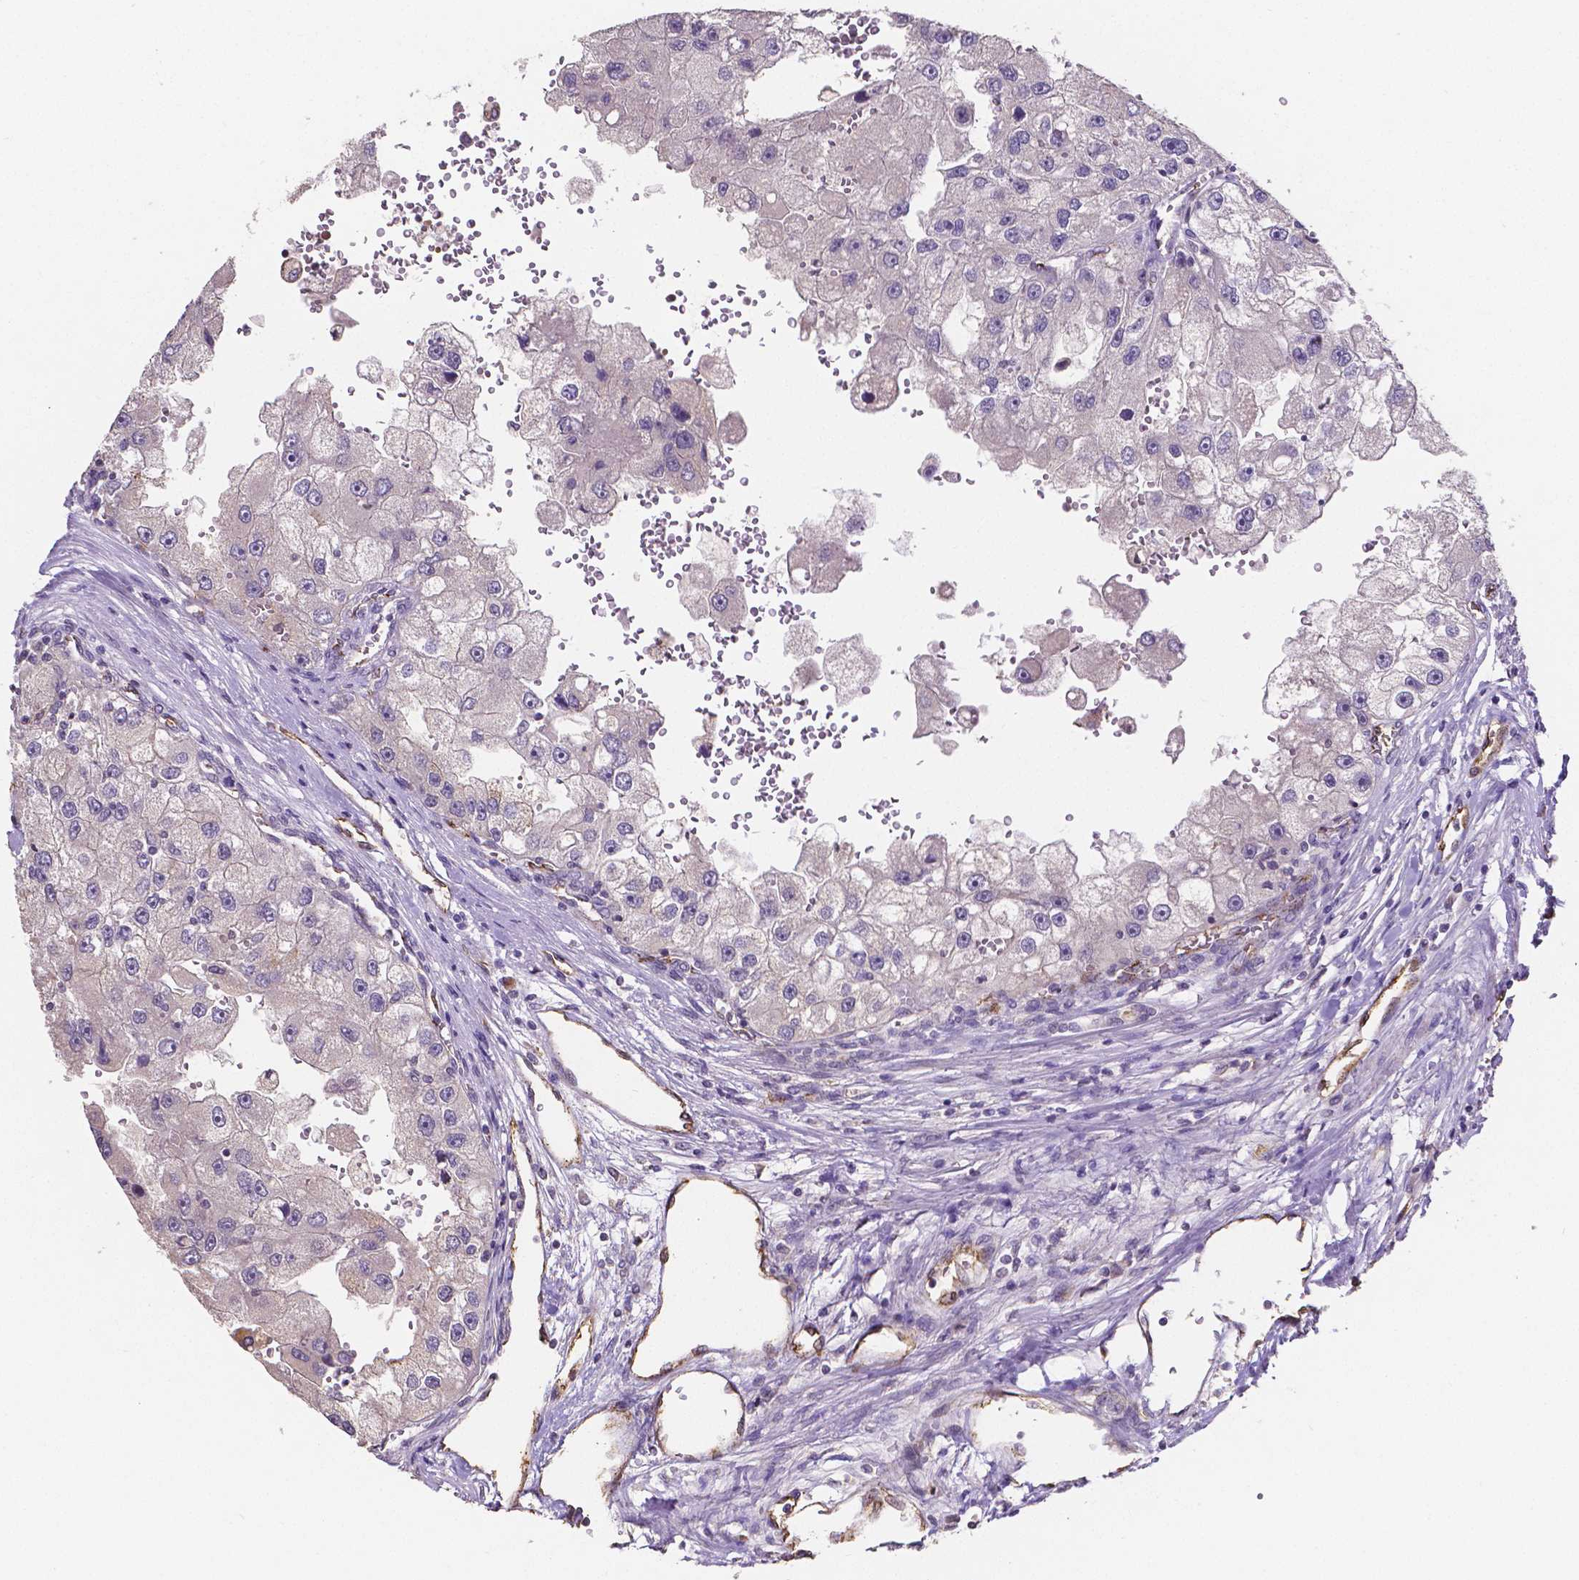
{"staining": {"intensity": "negative", "quantity": "none", "location": "none"}, "tissue": "renal cancer", "cell_type": "Tumor cells", "image_type": "cancer", "snomed": [{"axis": "morphology", "description": "Adenocarcinoma, NOS"}, {"axis": "topography", "description": "Kidney"}], "caption": "Immunohistochemical staining of renal cancer (adenocarcinoma) shows no significant staining in tumor cells.", "gene": "ELAVL2", "patient": {"sex": "male", "age": 63}}